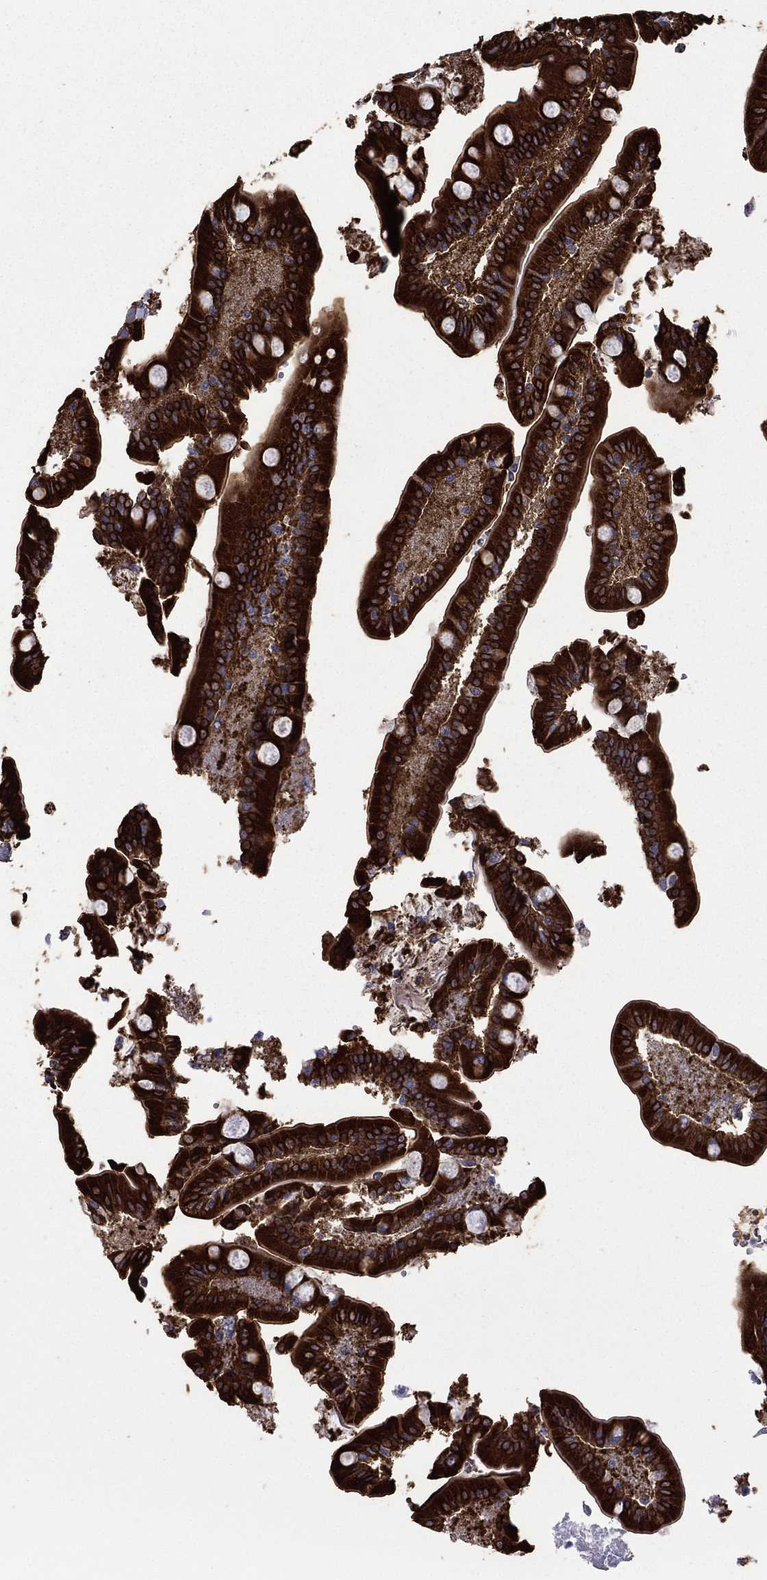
{"staining": {"intensity": "strong", "quantity": ">75%", "location": "cytoplasmic/membranous"}, "tissue": "duodenum", "cell_type": "Glandular cells", "image_type": "normal", "snomed": [{"axis": "morphology", "description": "Normal tissue, NOS"}, {"axis": "topography", "description": "Duodenum"}], "caption": "IHC histopathology image of unremarkable human duodenum stained for a protein (brown), which displays high levels of strong cytoplasmic/membranous staining in approximately >75% of glandular cells.", "gene": "CES2", "patient": {"sex": "female", "age": 62}}